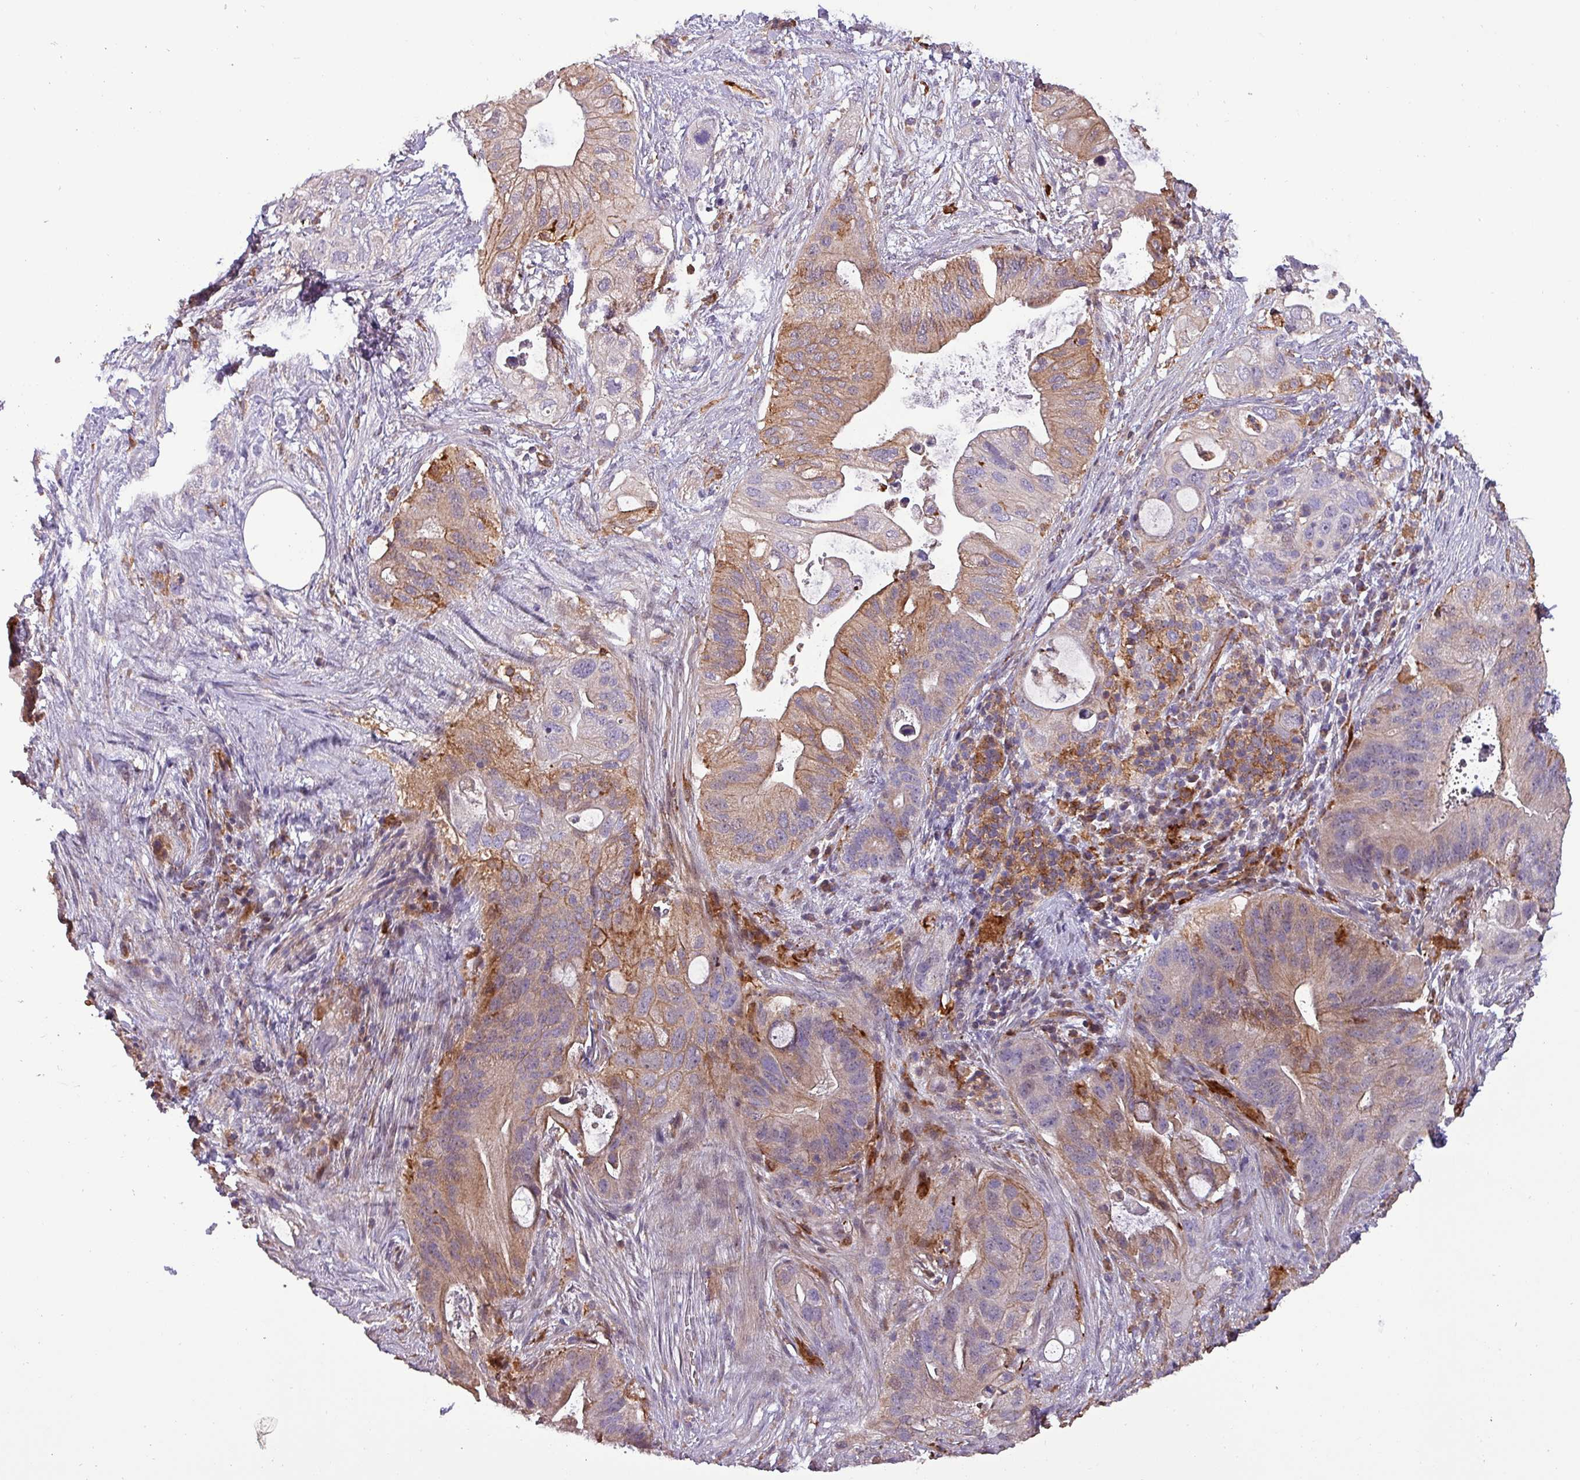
{"staining": {"intensity": "moderate", "quantity": ">75%", "location": "cytoplasmic/membranous"}, "tissue": "pancreatic cancer", "cell_type": "Tumor cells", "image_type": "cancer", "snomed": [{"axis": "morphology", "description": "Adenocarcinoma, NOS"}, {"axis": "topography", "description": "Pancreas"}], "caption": "Tumor cells exhibit medium levels of moderate cytoplasmic/membranous staining in about >75% of cells in human pancreatic adenocarcinoma. The staining was performed using DAB (3,3'-diaminobenzidine), with brown indicating positive protein expression. Nuclei are stained blue with hematoxylin.", "gene": "SCIN", "patient": {"sex": "female", "age": 72}}